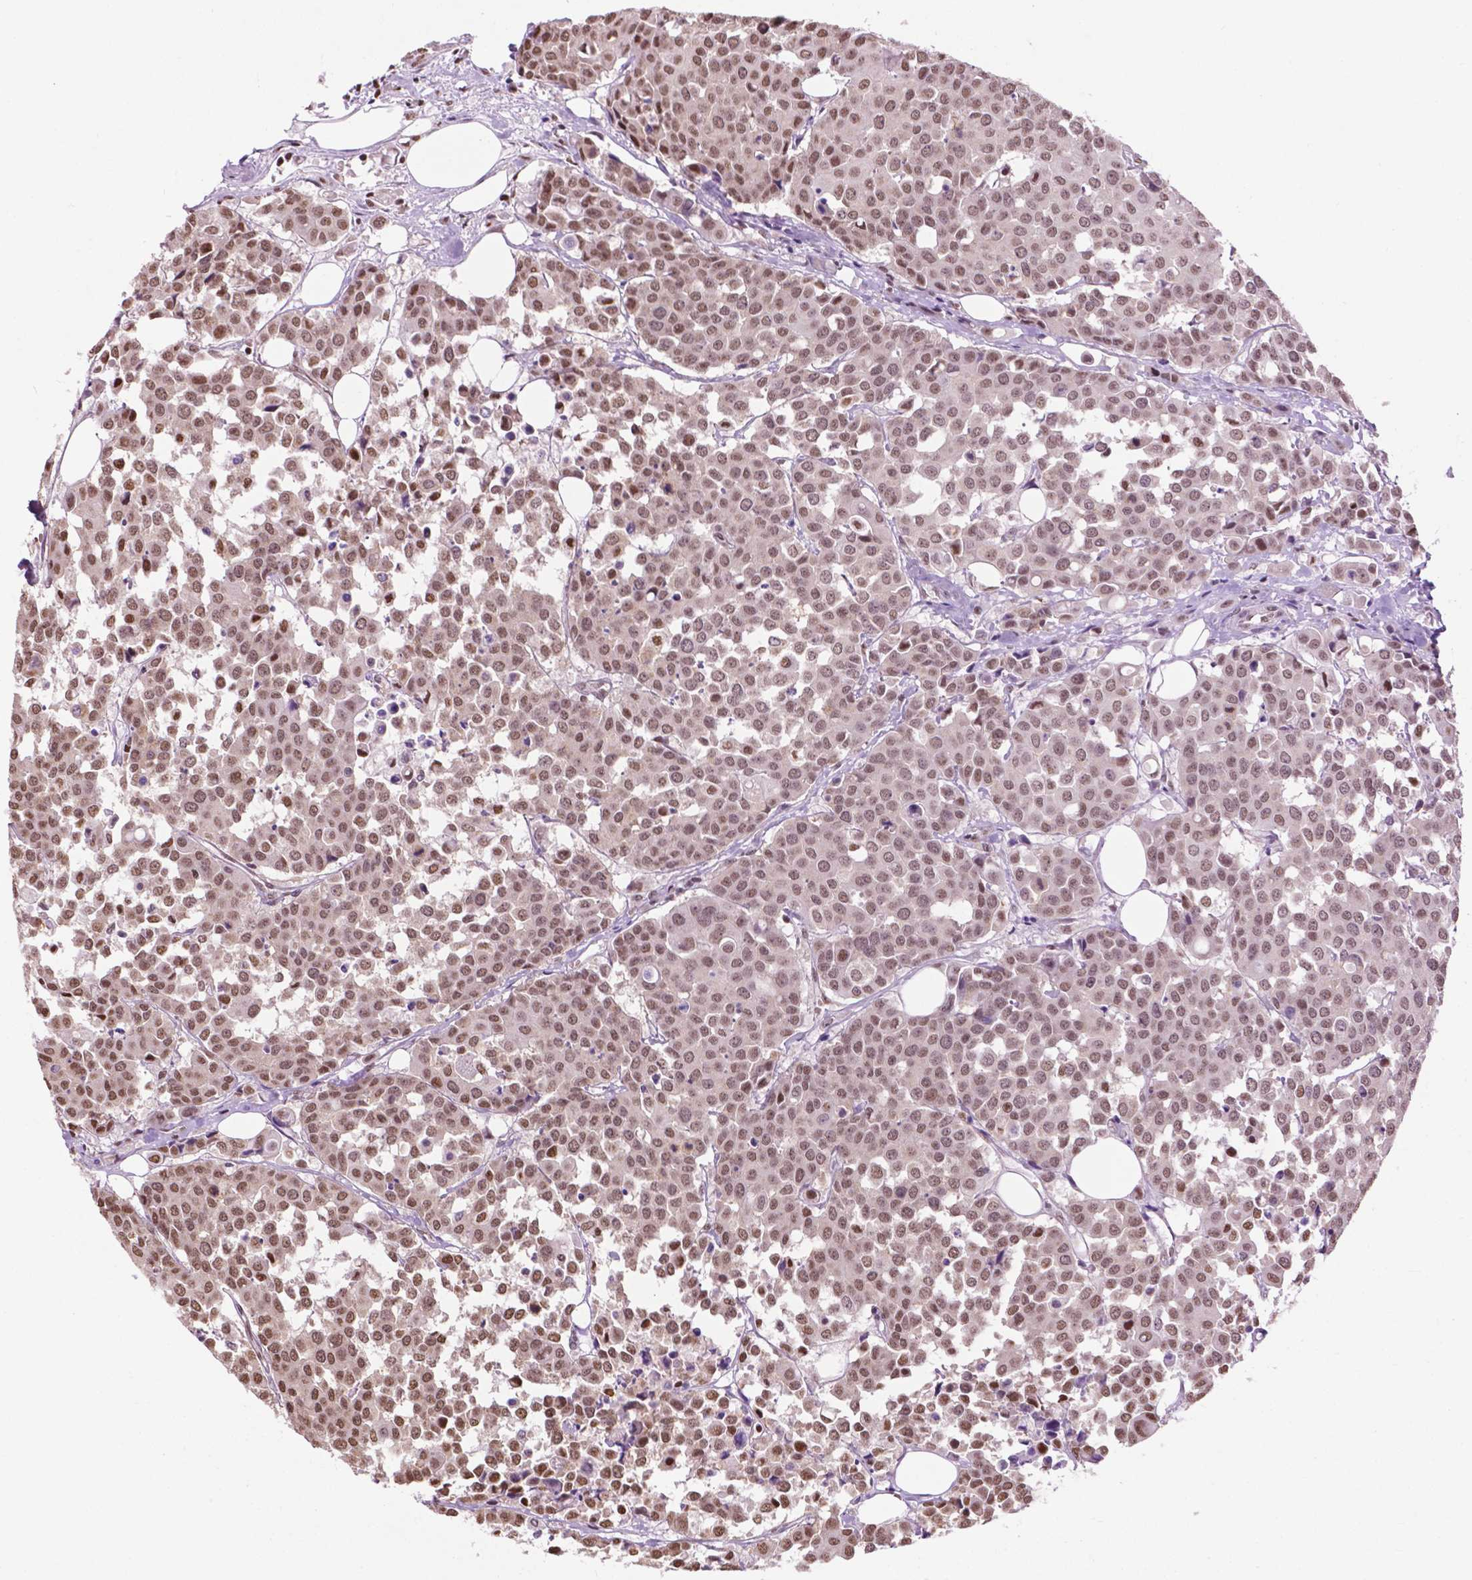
{"staining": {"intensity": "moderate", "quantity": ">75%", "location": "nuclear"}, "tissue": "carcinoid", "cell_type": "Tumor cells", "image_type": "cancer", "snomed": [{"axis": "morphology", "description": "Carcinoid, malignant, NOS"}, {"axis": "topography", "description": "Colon"}], "caption": "A medium amount of moderate nuclear expression is identified in approximately >75% of tumor cells in carcinoid tissue.", "gene": "COL23A1", "patient": {"sex": "male", "age": 81}}